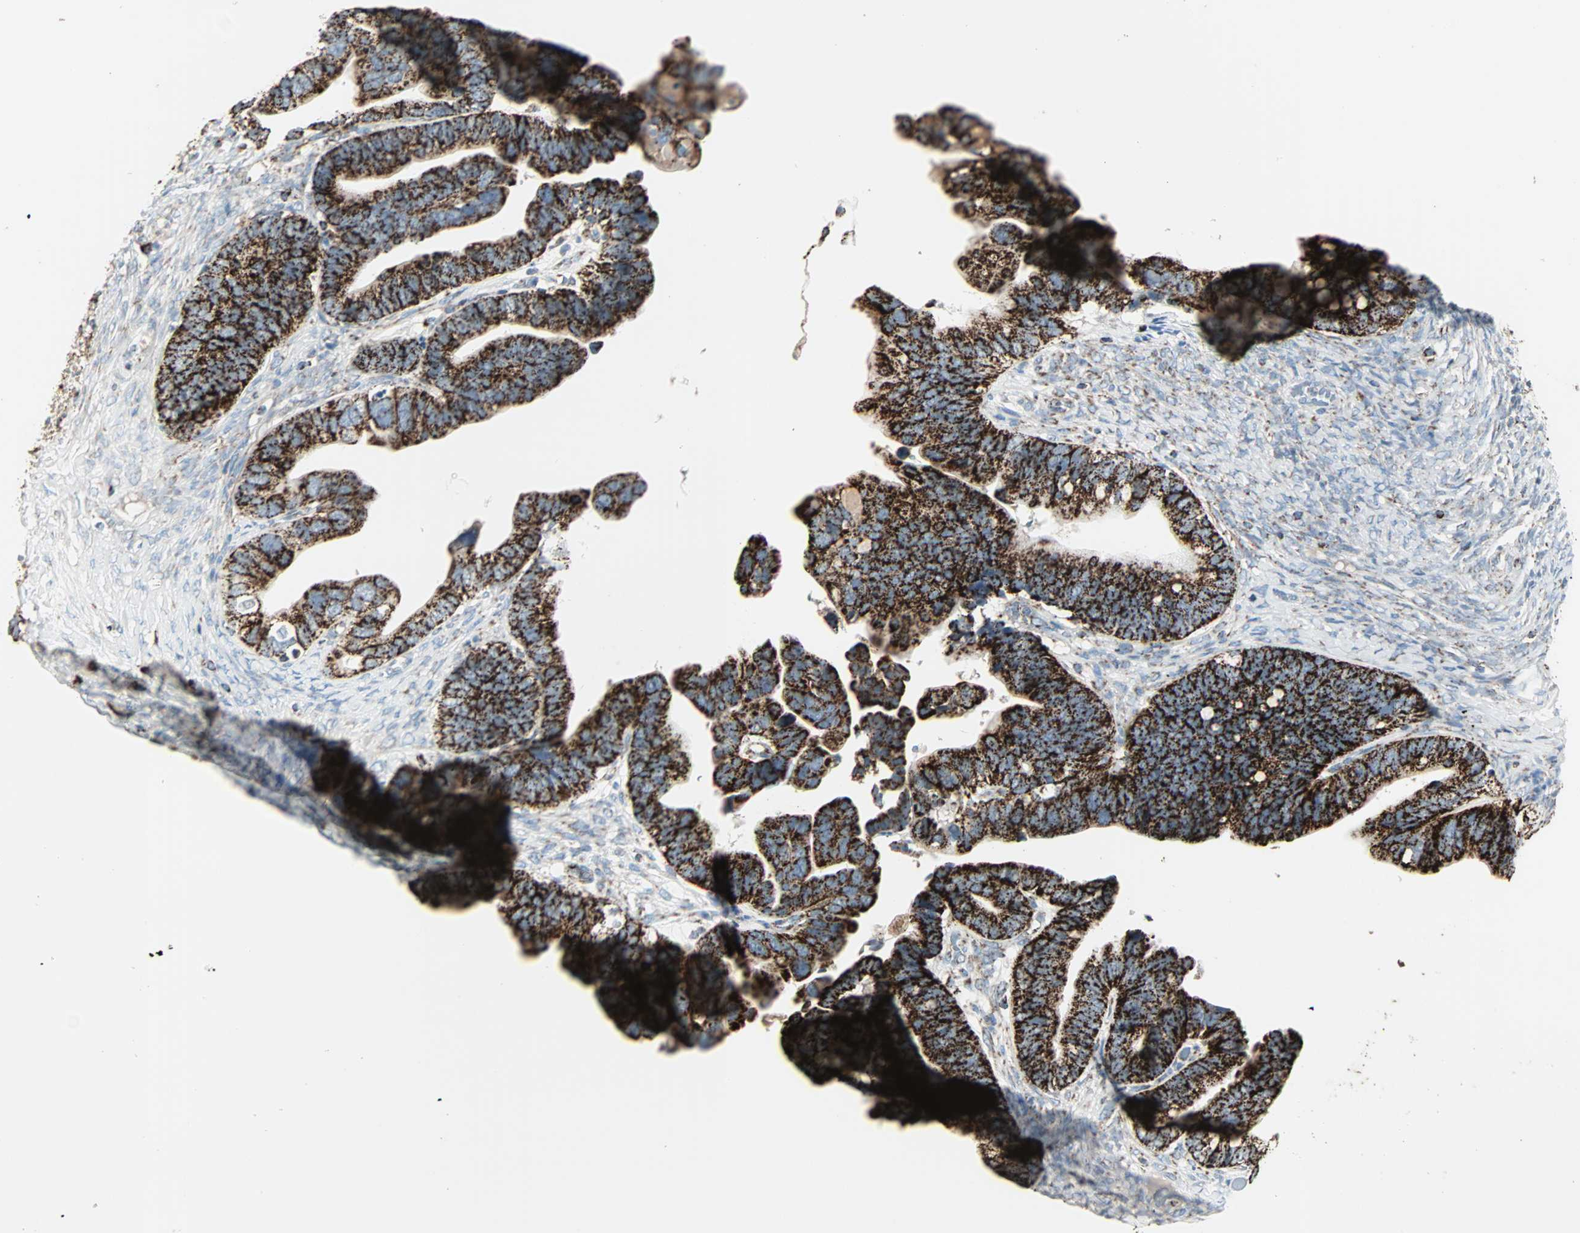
{"staining": {"intensity": "strong", "quantity": ">75%", "location": "cytoplasmic/membranous"}, "tissue": "ovarian cancer", "cell_type": "Tumor cells", "image_type": "cancer", "snomed": [{"axis": "morphology", "description": "Cystadenocarcinoma, serous, NOS"}, {"axis": "topography", "description": "Ovary"}], "caption": "Approximately >75% of tumor cells in human serous cystadenocarcinoma (ovarian) reveal strong cytoplasmic/membranous protein staining as visualized by brown immunohistochemical staining.", "gene": "IDH2", "patient": {"sex": "female", "age": 56}}